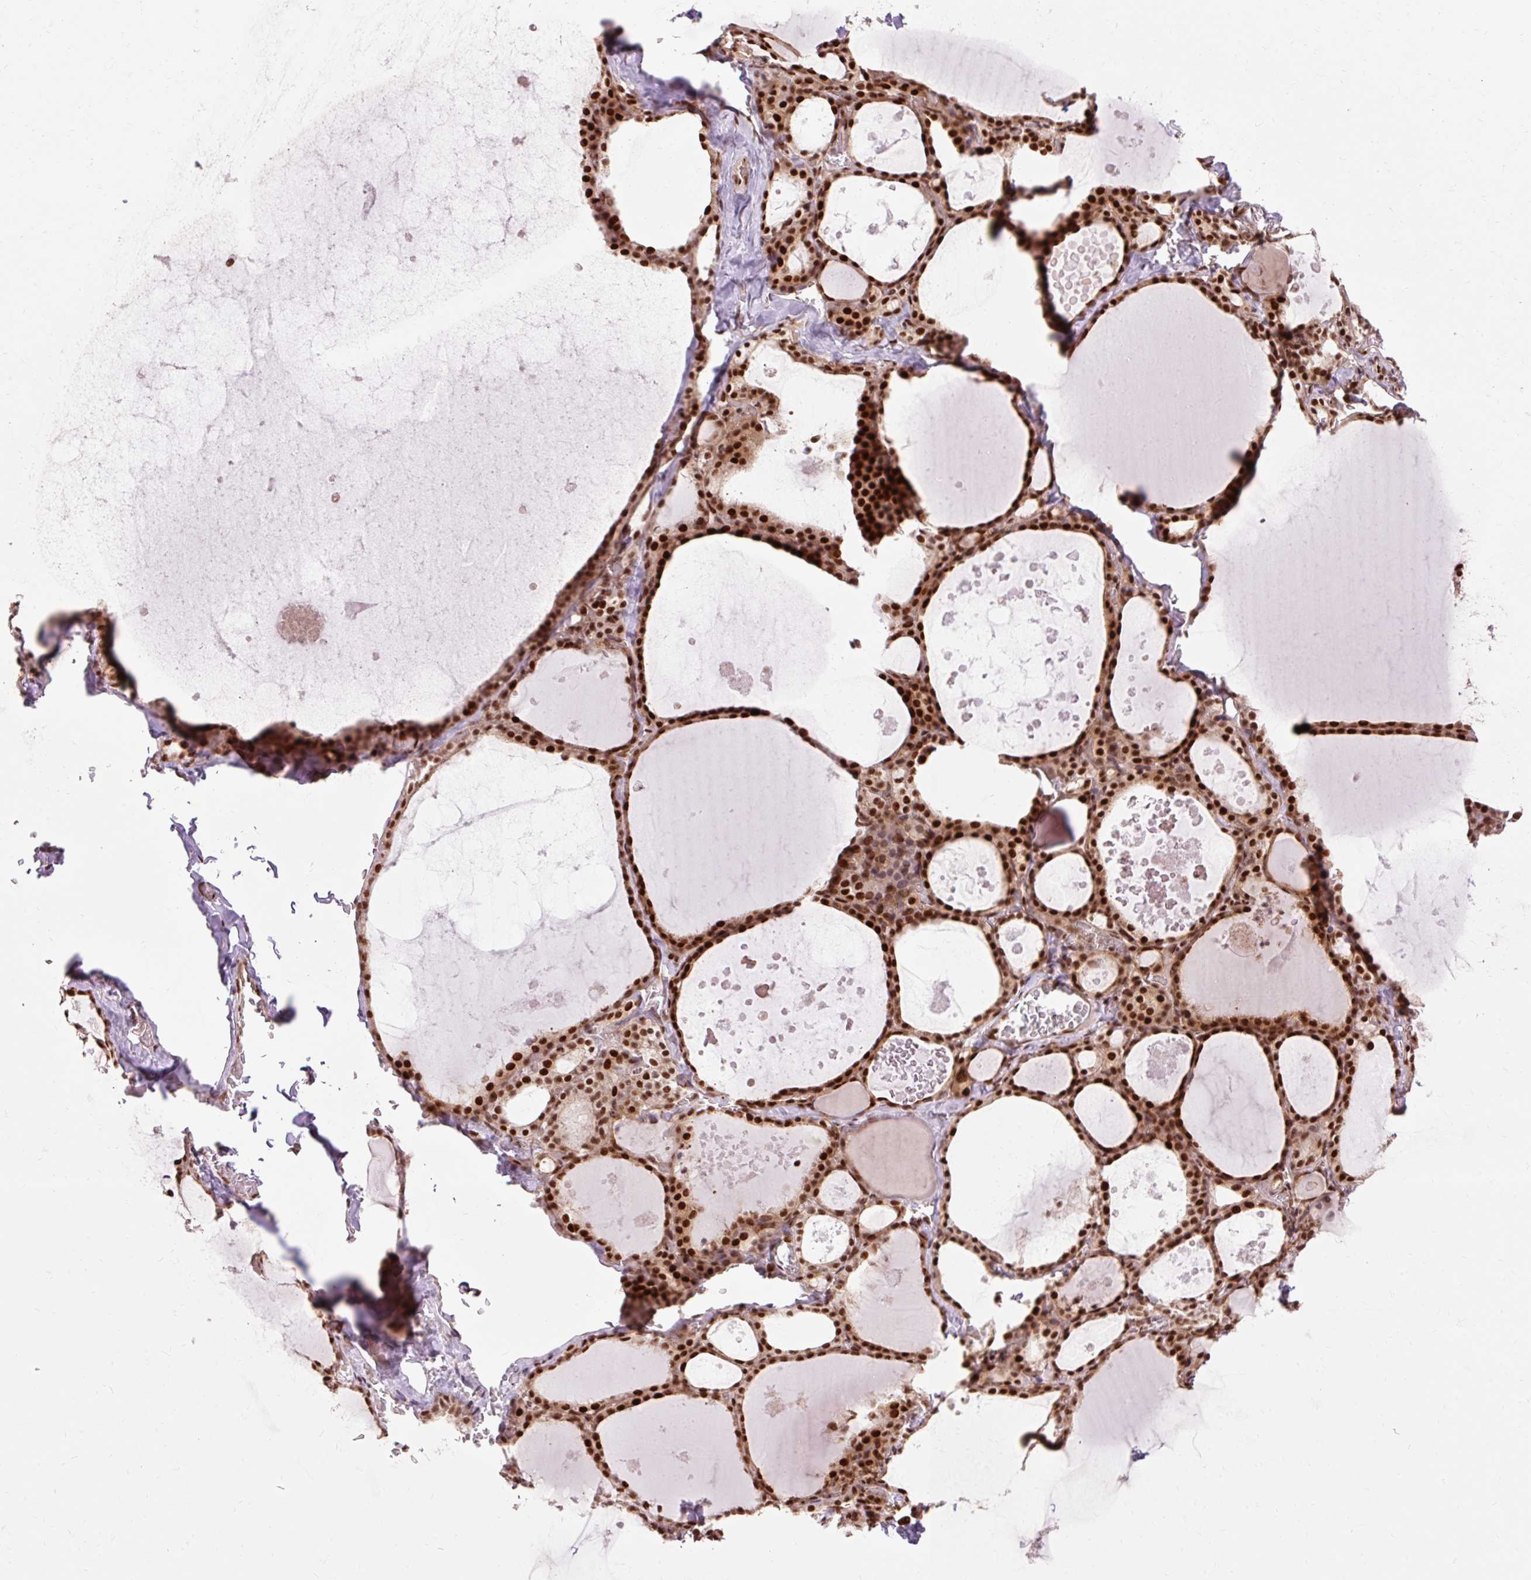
{"staining": {"intensity": "strong", "quantity": ">75%", "location": "nuclear"}, "tissue": "thyroid gland", "cell_type": "Glandular cells", "image_type": "normal", "snomed": [{"axis": "morphology", "description": "Normal tissue, NOS"}, {"axis": "topography", "description": "Thyroid gland"}], "caption": "Immunohistochemistry (DAB (3,3'-diaminobenzidine)) staining of benign thyroid gland reveals strong nuclear protein positivity in about >75% of glandular cells. The protein of interest is shown in brown color, while the nuclei are stained blue.", "gene": "MECOM", "patient": {"sex": "male", "age": 56}}